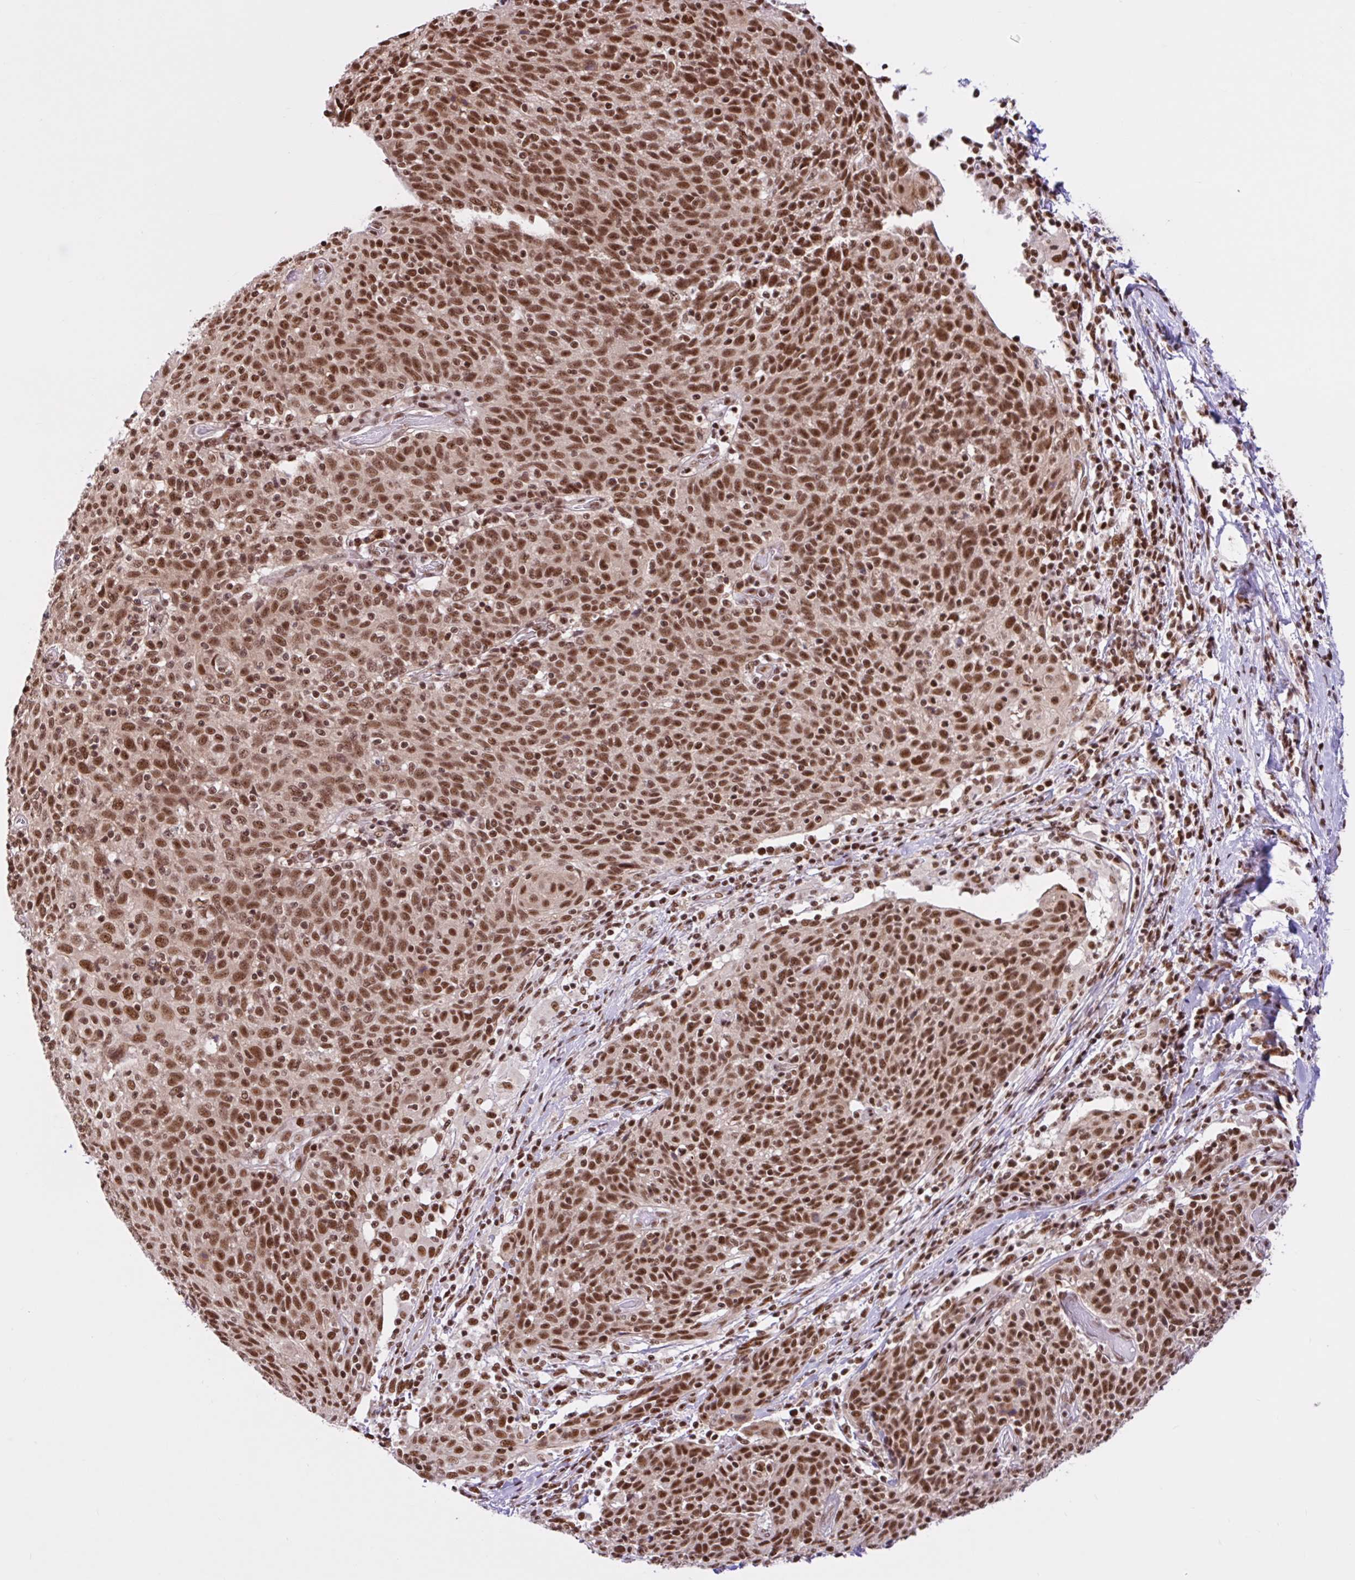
{"staining": {"intensity": "moderate", "quantity": ">75%", "location": "nuclear"}, "tissue": "cervical cancer", "cell_type": "Tumor cells", "image_type": "cancer", "snomed": [{"axis": "morphology", "description": "Squamous cell carcinoma, NOS"}, {"axis": "topography", "description": "Cervix"}], "caption": "Protein staining of cervical cancer tissue demonstrates moderate nuclear expression in about >75% of tumor cells.", "gene": "CCDC12", "patient": {"sex": "female", "age": 52}}